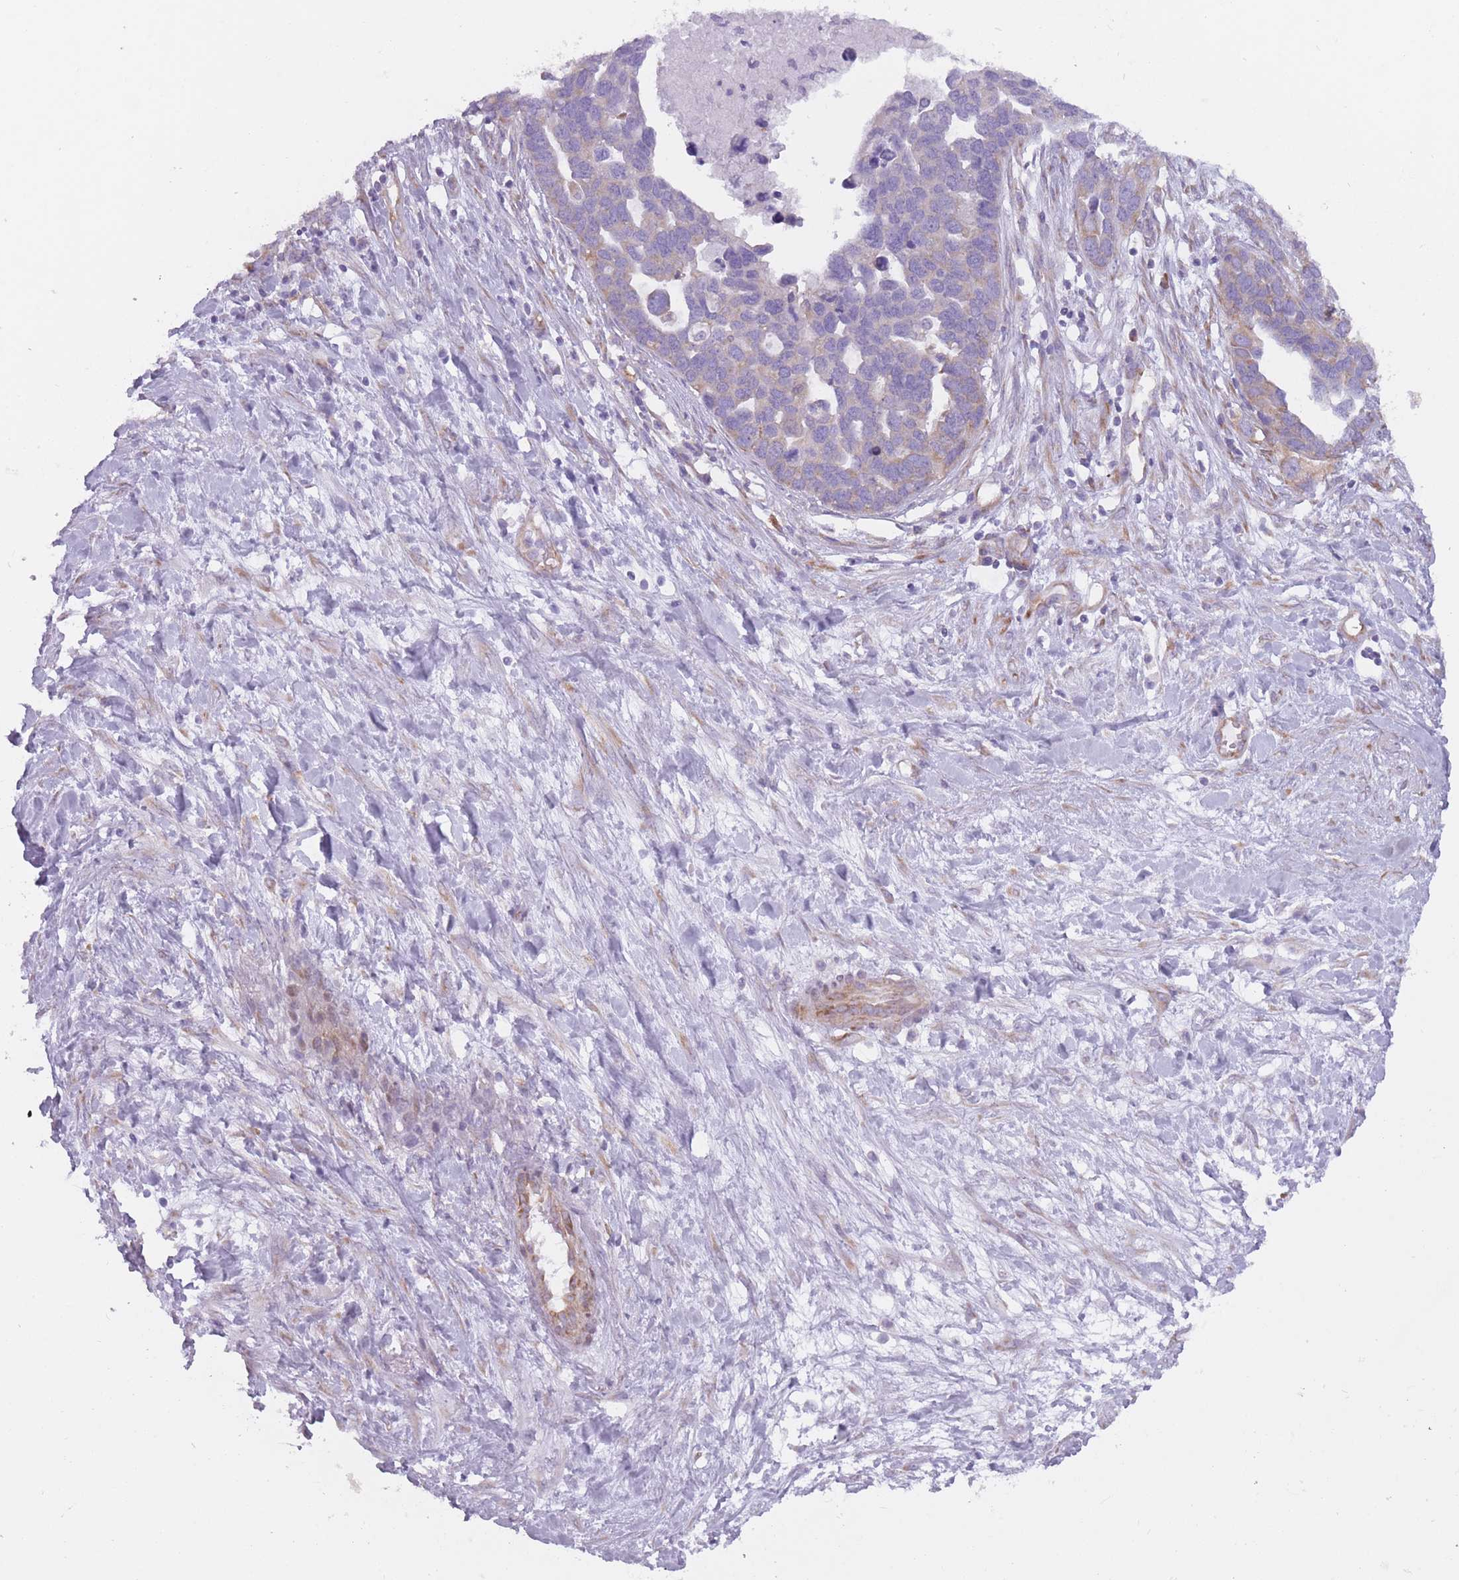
{"staining": {"intensity": "weak", "quantity": "25%-75%", "location": "cytoplasmic/membranous"}, "tissue": "ovarian cancer", "cell_type": "Tumor cells", "image_type": "cancer", "snomed": [{"axis": "morphology", "description": "Cystadenocarcinoma, serous, NOS"}, {"axis": "topography", "description": "Ovary"}], "caption": "This photomicrograph shows immunohistochemistry staining of human ovarian cancer (serous cystadenocarcinoma), with low weak cytoplasmic/membranous positivity in approximately 25%-75% of tumor cells.", "gene": "RPL18", "patient": {"sex": "female", "age": 54}}